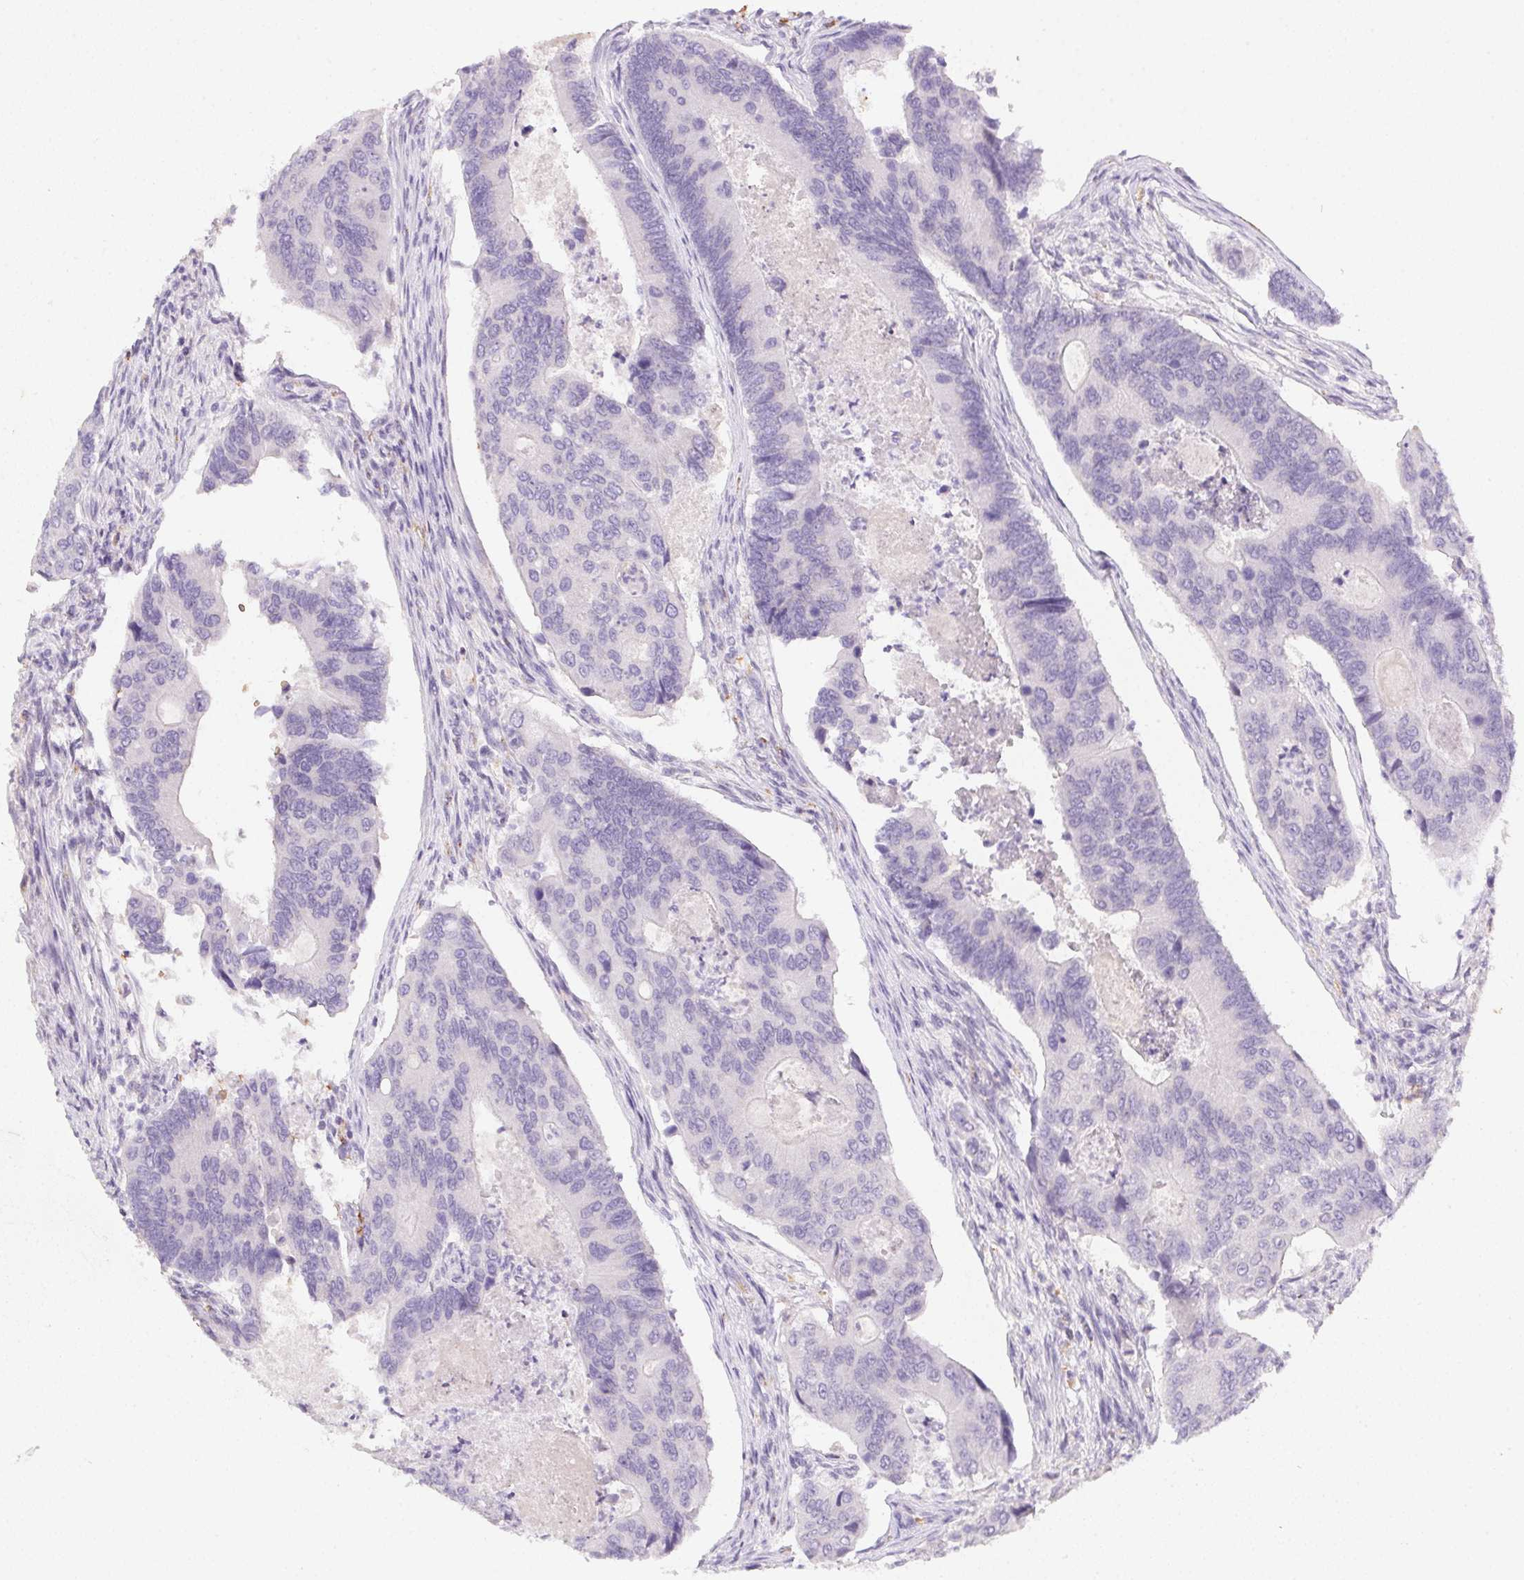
{"staining": {"intensity": "negative", "quantity": "none", "location": "none"}, "tissue": "colorectal cancer", "cell_type": "Tumor cells", "image_type": "cancer", "snomed": [{"axis": "morphology", "description": "Adenocarcinoma, NOS"}, {"axis": "topography", "description": "Colon"}], "caption": "Human colorectal cancer (adenocarcinoma) stained for a protein using IHC reveals no staining in tumor cells.", "gene": "DCD", "patient": {"sex": "female", "age": 67}}